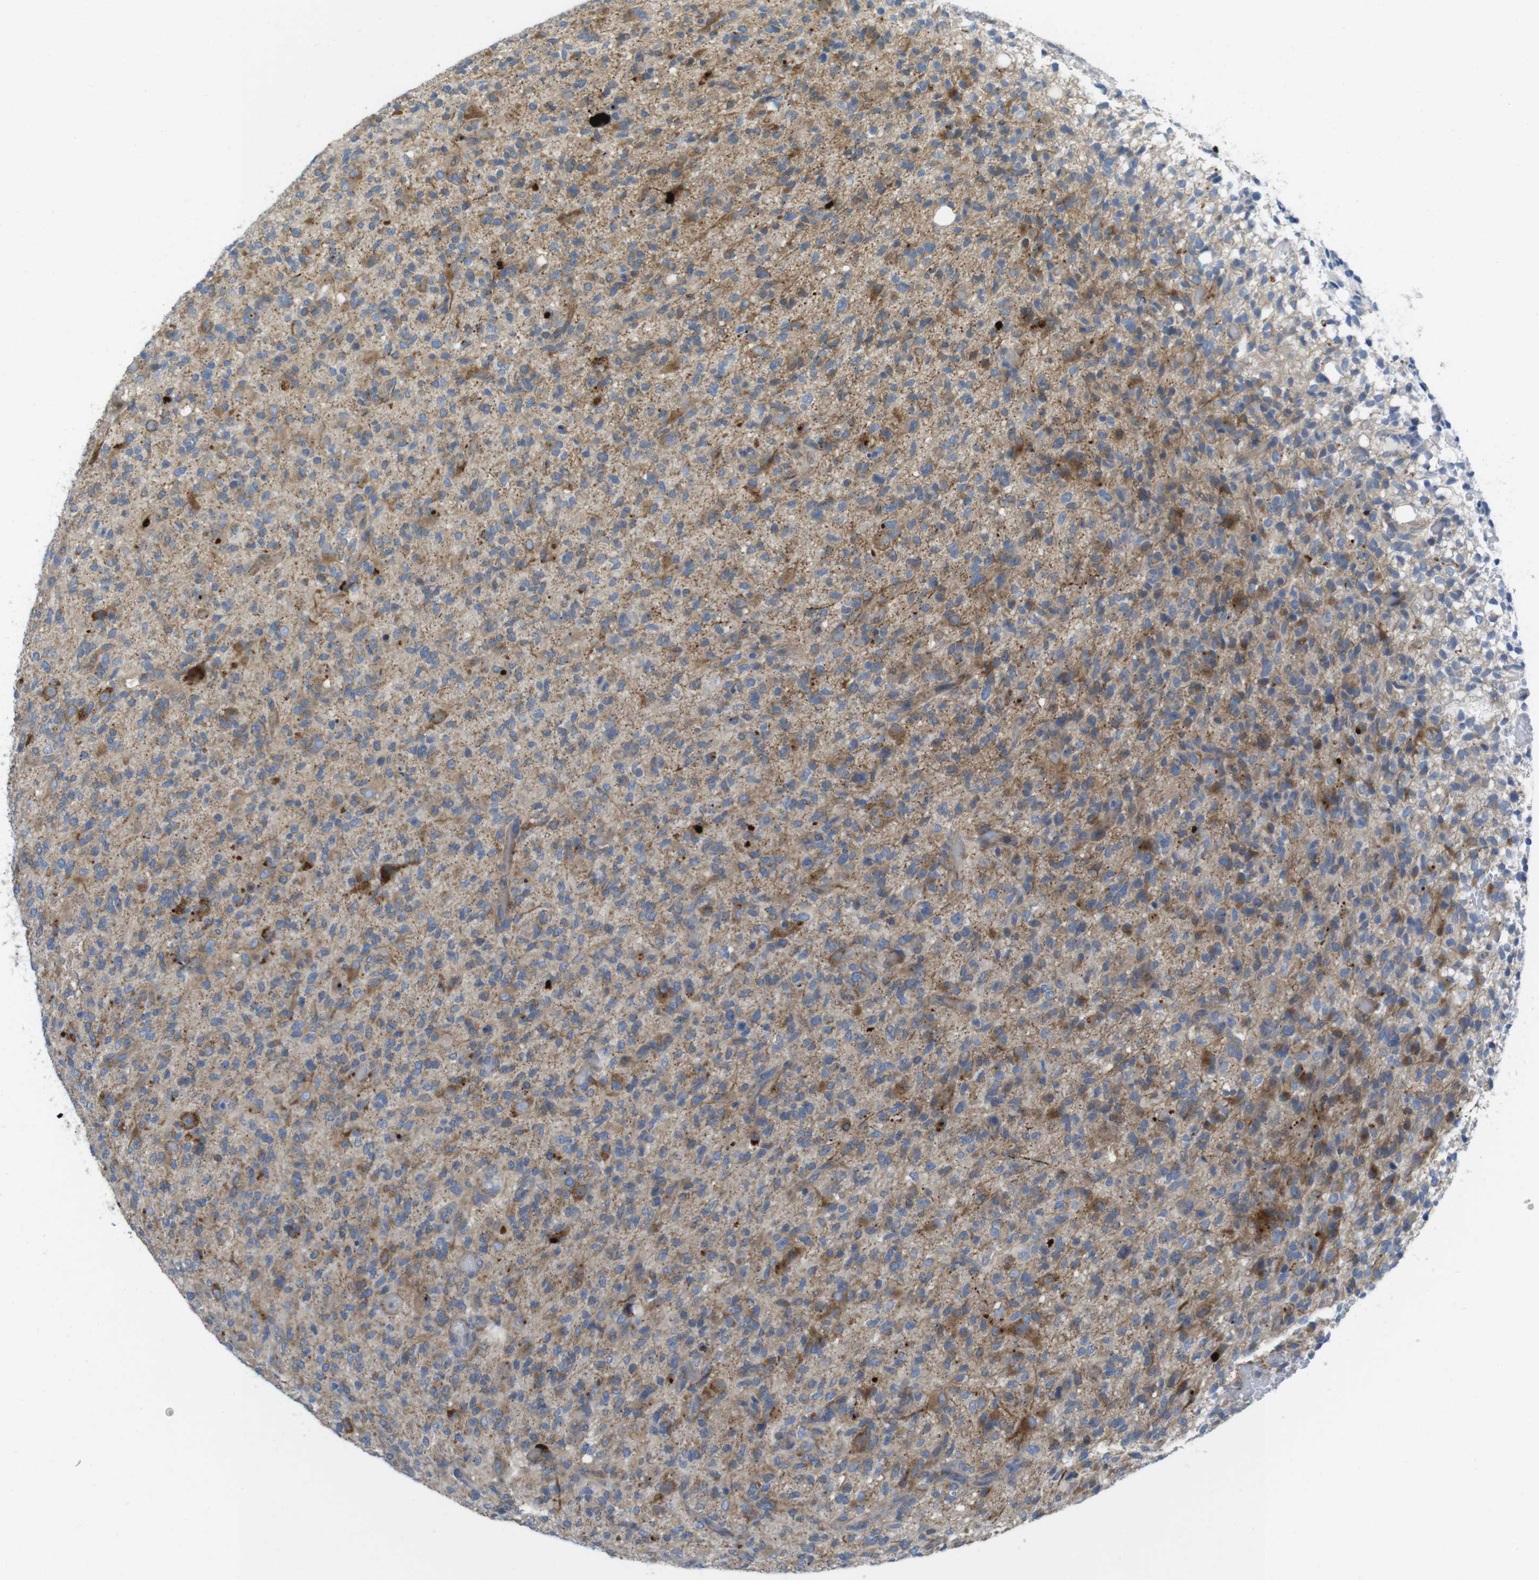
{"staining": {"intensity": "moderate", "quantity": ">75%", "location": "cytoplasmic/membranous"}, "tissue": "glioma", "cell_type": "Tumor cells", "image_type": "cancer", "snomed": [{"axis": "morphology", "description": "Glioma, malignant, High grade"}, {"axis": "topography", "description": "Brain"}], "caption": "Immunohistochemistry (IHC) (DAB) staining of human glioma exhibits moderate cytoplasmic/membranous protein staining in about >75% of tumor cells.", "gene": "TMEM234", "patient": {"sex": "male", "age": 71}}